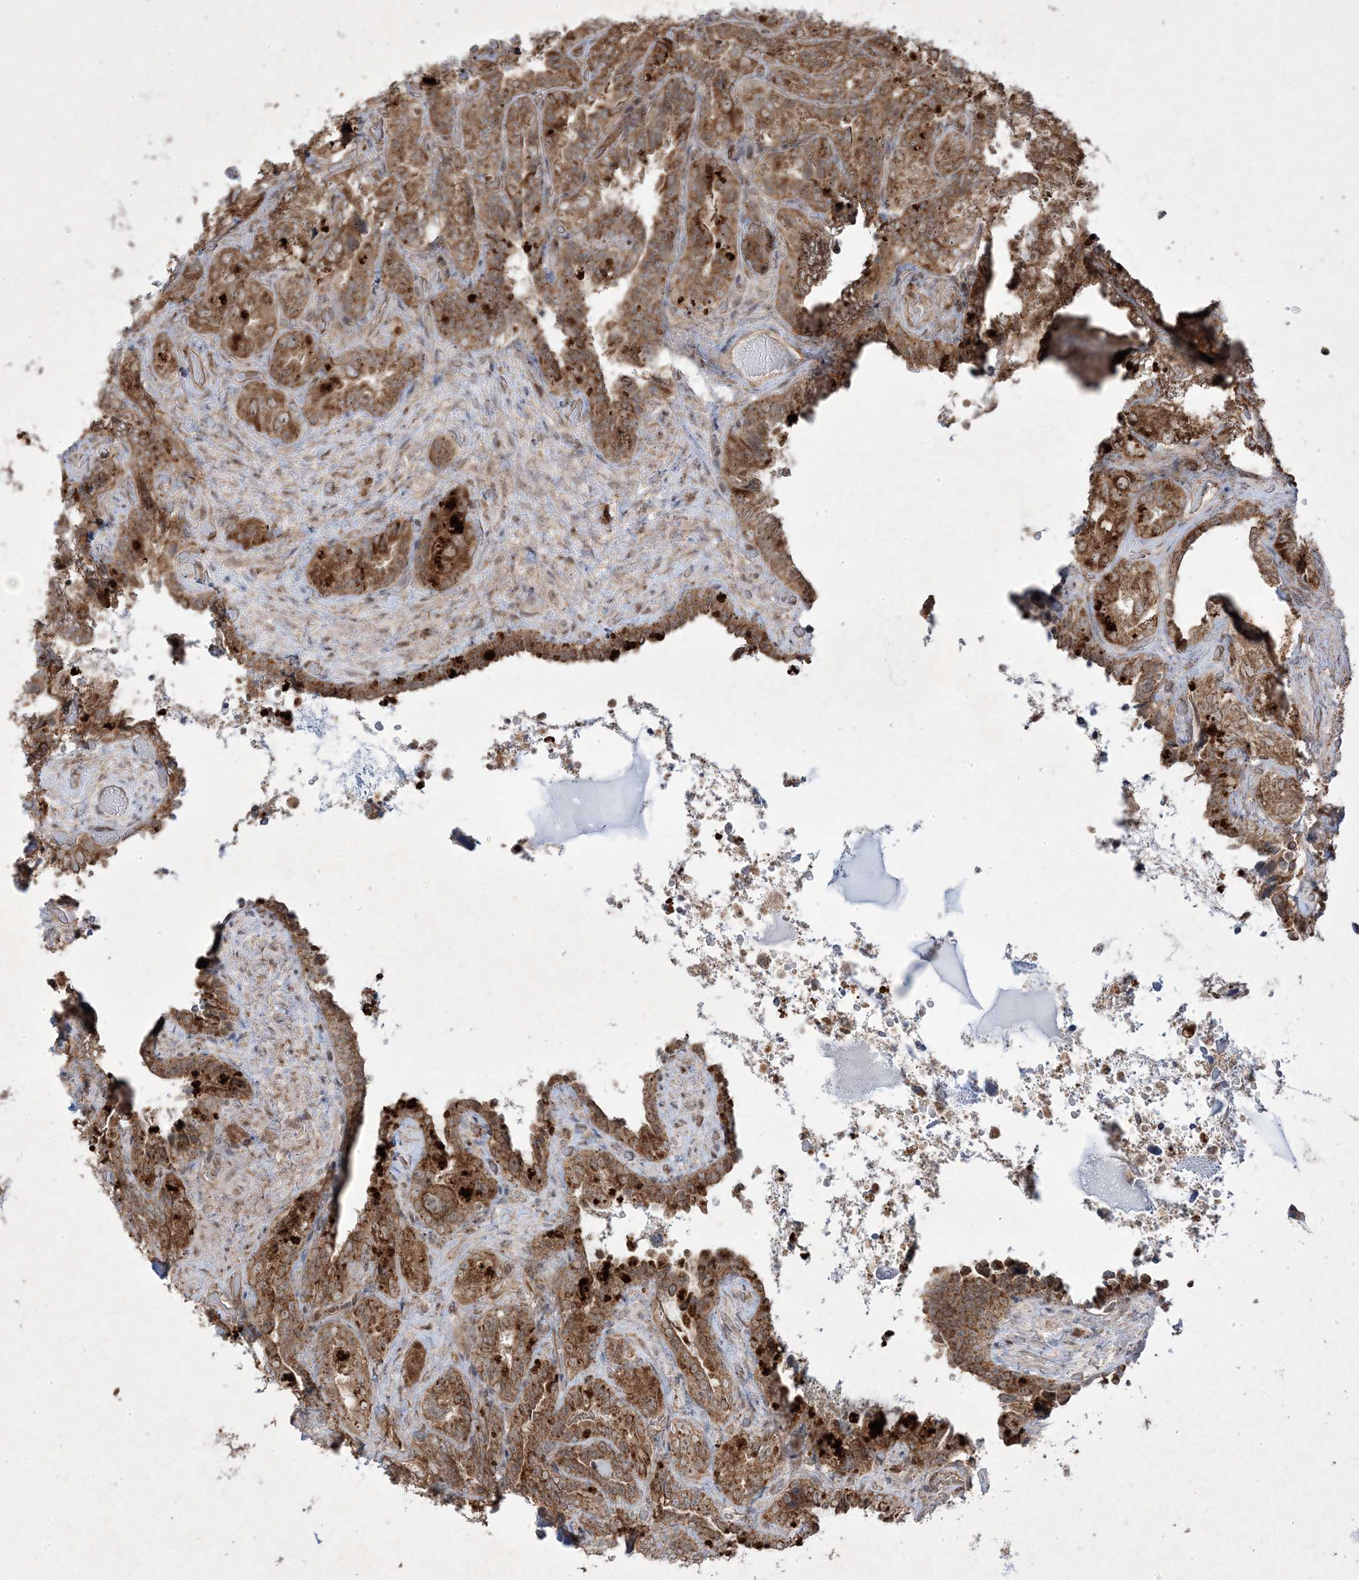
{"staining": {"intensity": "strong", "quantity": ">75%", "location": "cytoplasmic/membranous,nuclear"}, "tissue": "seminal vesicle", "cell_type": "Glandular cells", "image_type": "normal", "snomed": [{"axis": "morphology", "description": "Normal tissue, NOS"}, {"axis": "topography", "description": "Seminal veicle"}, {"axis": "topography", "description": "Peripheral nerve tissue"}], "caption": "Seminal vesicle was stained to show a protein in brown. There is high levels of strong cytoplasmic/membranous,nuclear expression in approximately >75% of glandular cells.", "gene": "PLEKHM2", "patient": {"sex": "male", "age": 67}}